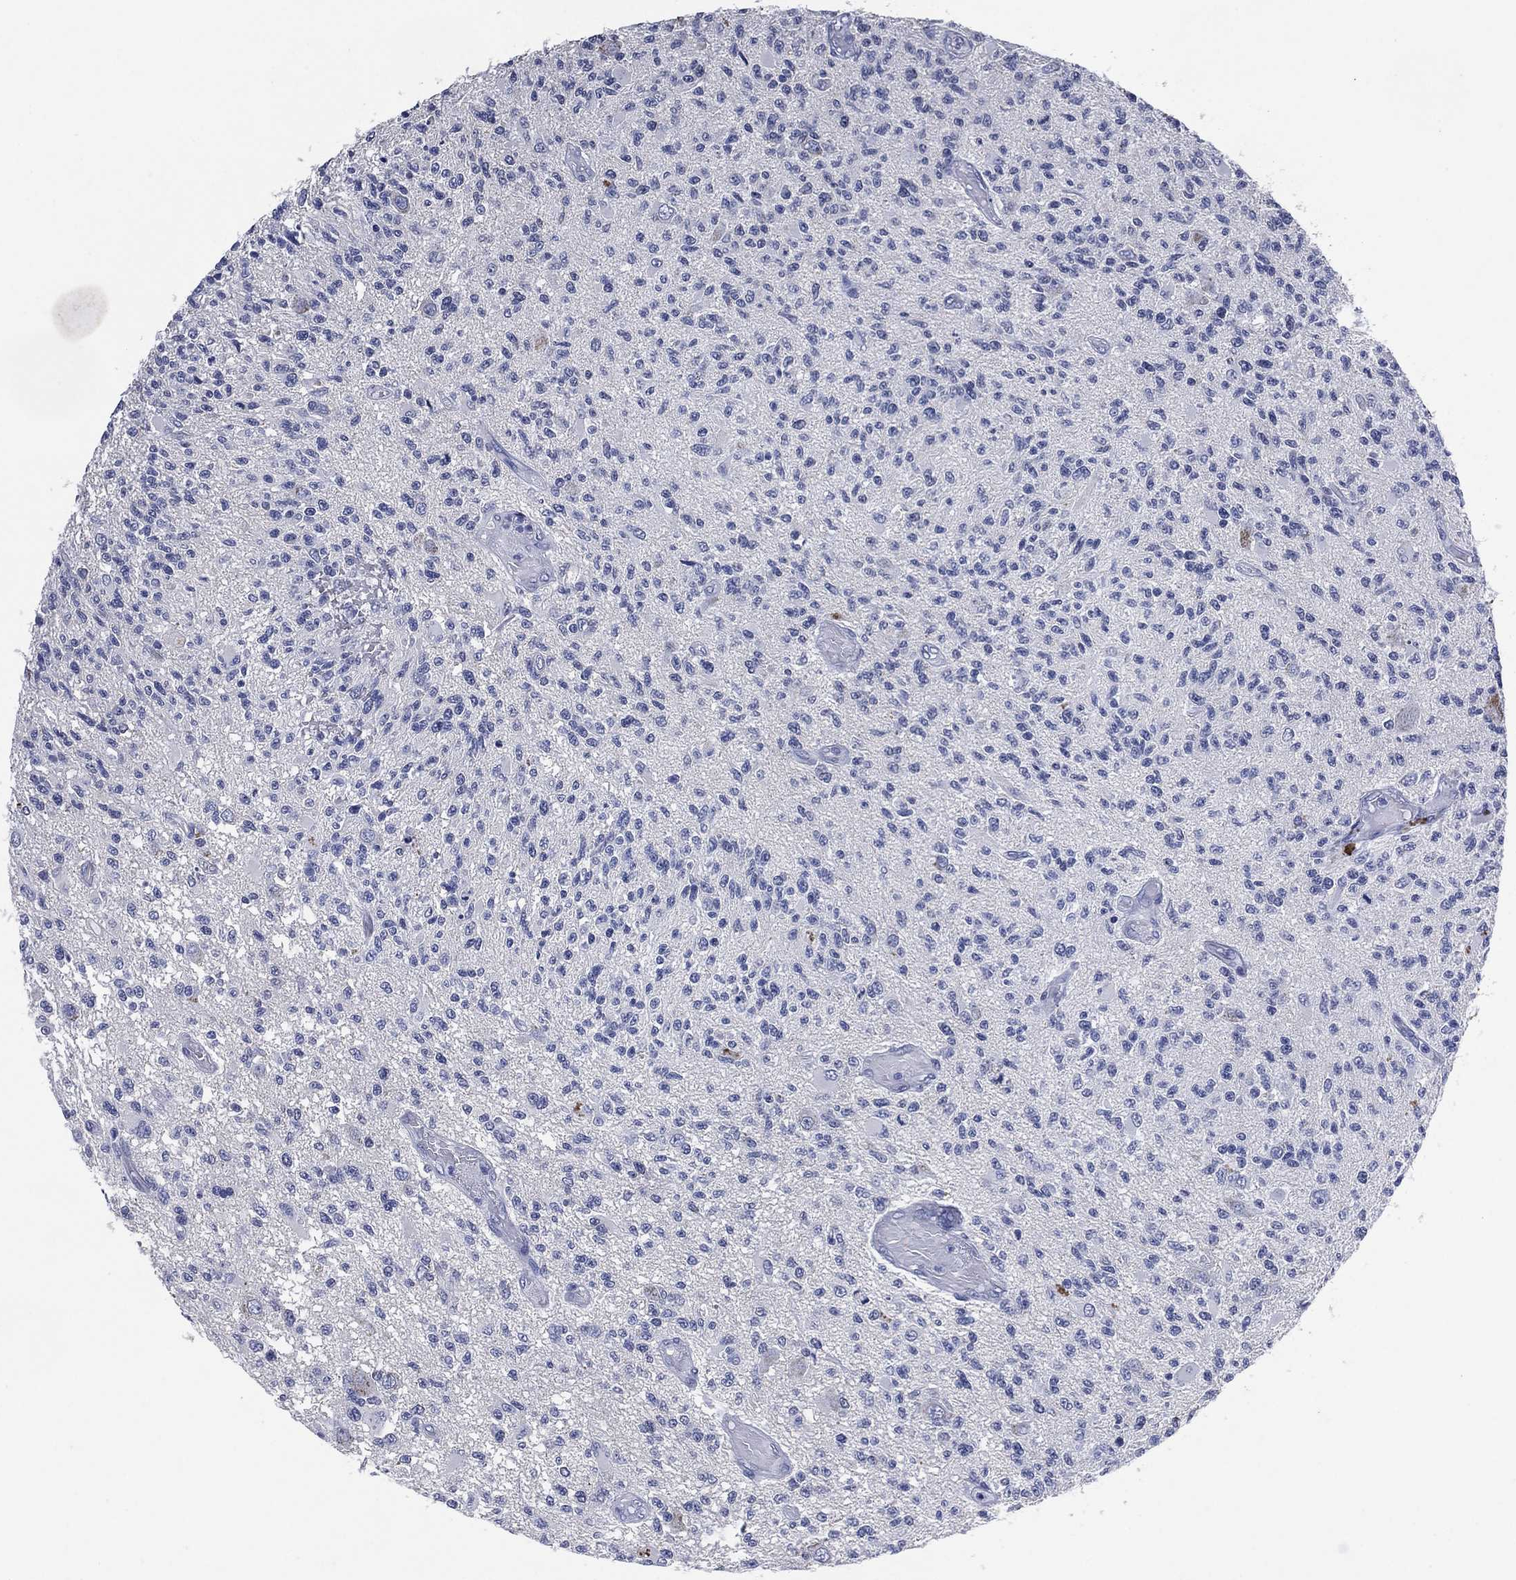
{"staining": {"intensity": "negative", "quantity": "none", "location": "none"}, "tissue": "glioma", "cell_type": "Tumor cells", "image_type": "cancer", "snomed": [{"axis": "morphology", "description": "Glioma, malignant, High grade"}, {"axis": "topography", "description": "Brain"}], "caption": "High-grade glioma (malignant) was stained to show a protein in brown. There is no significant expression in tumor cells. The staining is performed using DAB brown chromogen with nuclei counter-stained in using hematoxylin.", "gene": "FSCN2", "patient": {"sex": "female", "age": 63}}